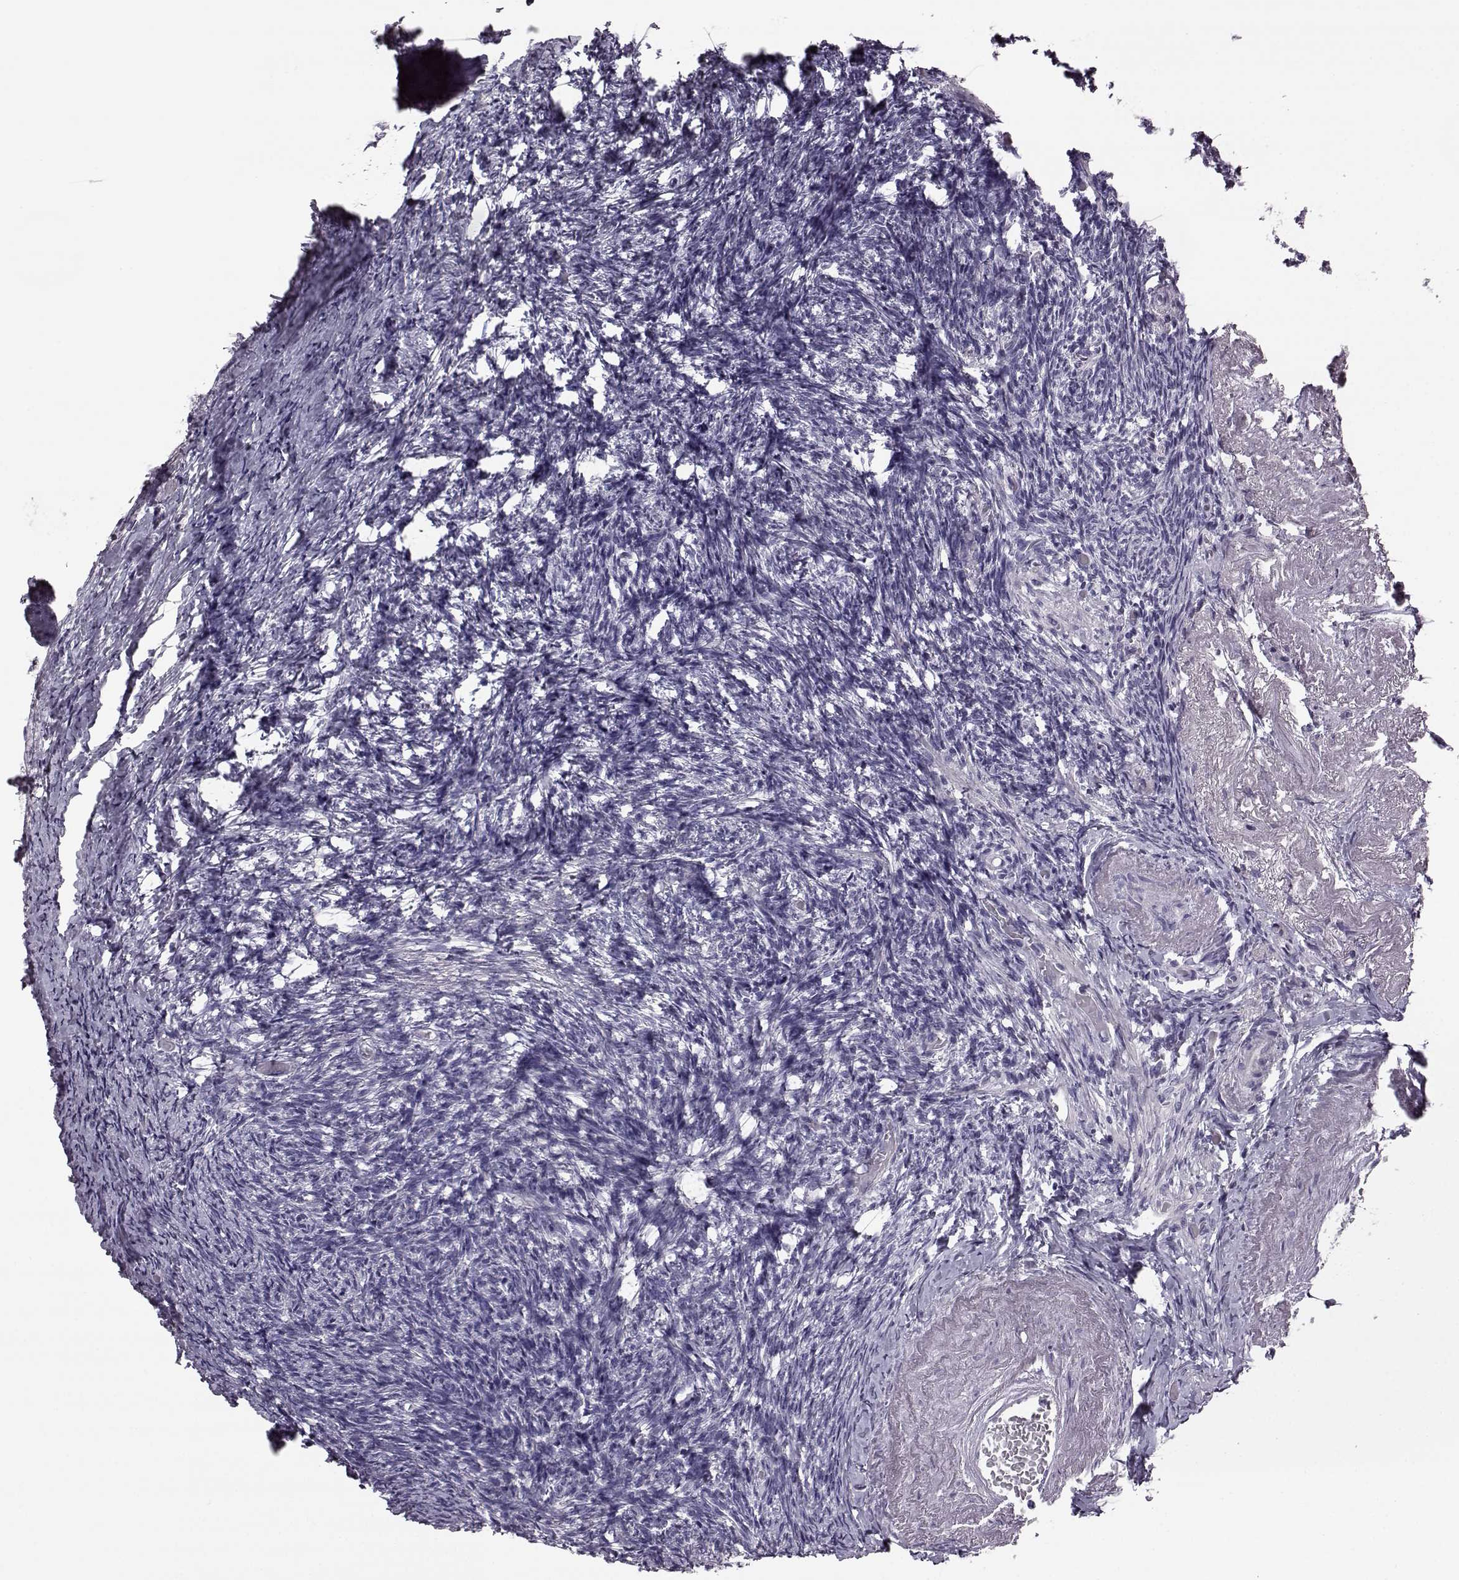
{"staining": {"intensity": "negative", "quantity": "none", "location": "none"}, "tissue": "ovary", "cell_type": "Follicle cells", "image_type": "normal", "snomed": [{"axis": "morphology", "description": "Normal tissue, NOS"}, {"axis": "topography", "description": "Ovary"}], "caption": "The image reveals no staining of follicle cells in normal ovary.", "gene": "ODAD4", "patient": {"sex": "female", "age": 72}}